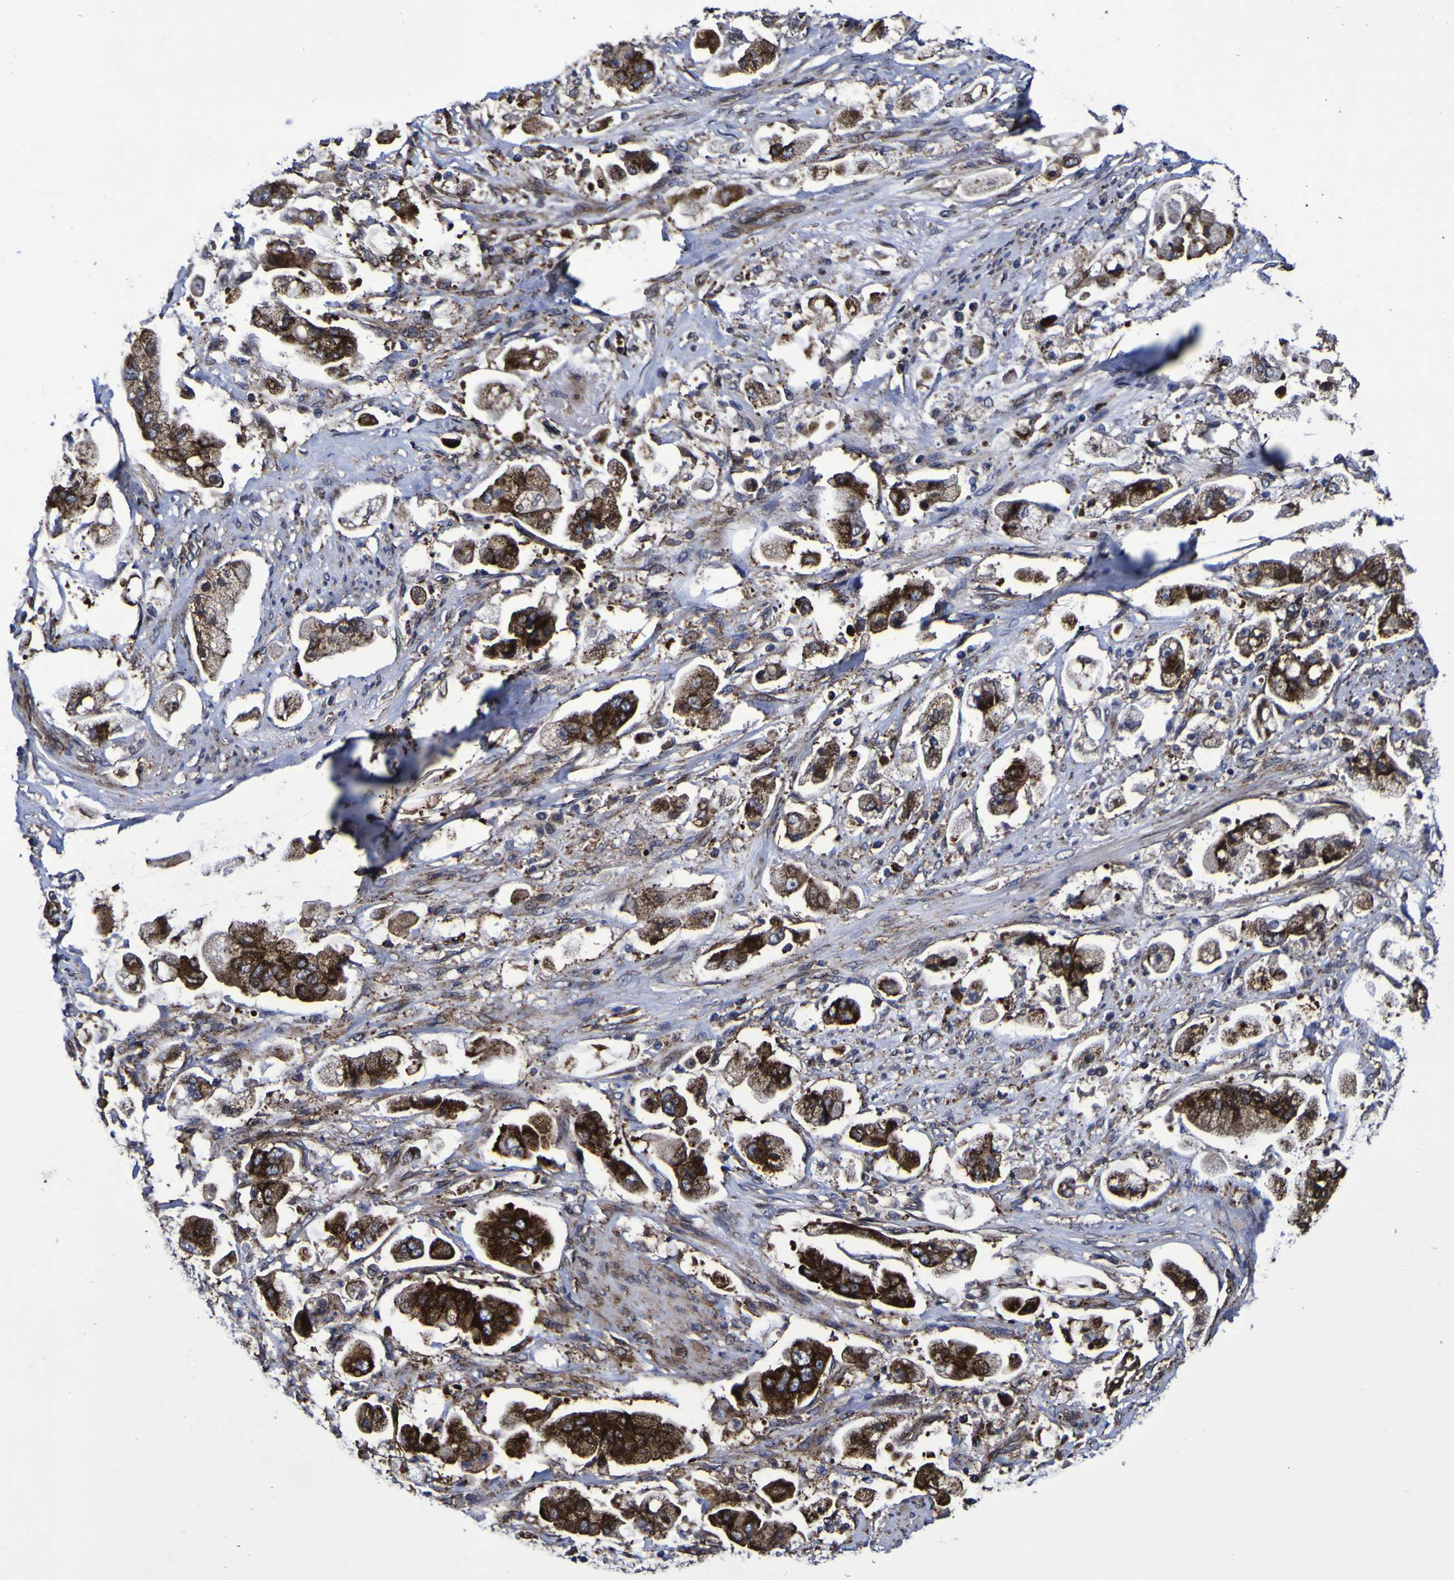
{"staining": {"intensity": "strong", "quantity": ">75%", "location": "cytoplasmic/membranous,nuclear"}, "tissue": "stomach cancer", "cell_type": "Tumor cells", "image_type": "cancer", "snomed": [{"axis": "morphology", "description": "Adenocarcinoma, NOS"}, {"axis": "topography", "description": "Stomach"}], "caption": "IHC (DAB) staining of human stomach cancer demonstrates strong cytoplasmic/membranous and nuclear protein staining in approximately >75% of tumor cells.", "gene": "MGLL", "patient": {"sex": "male", "age": 62}}